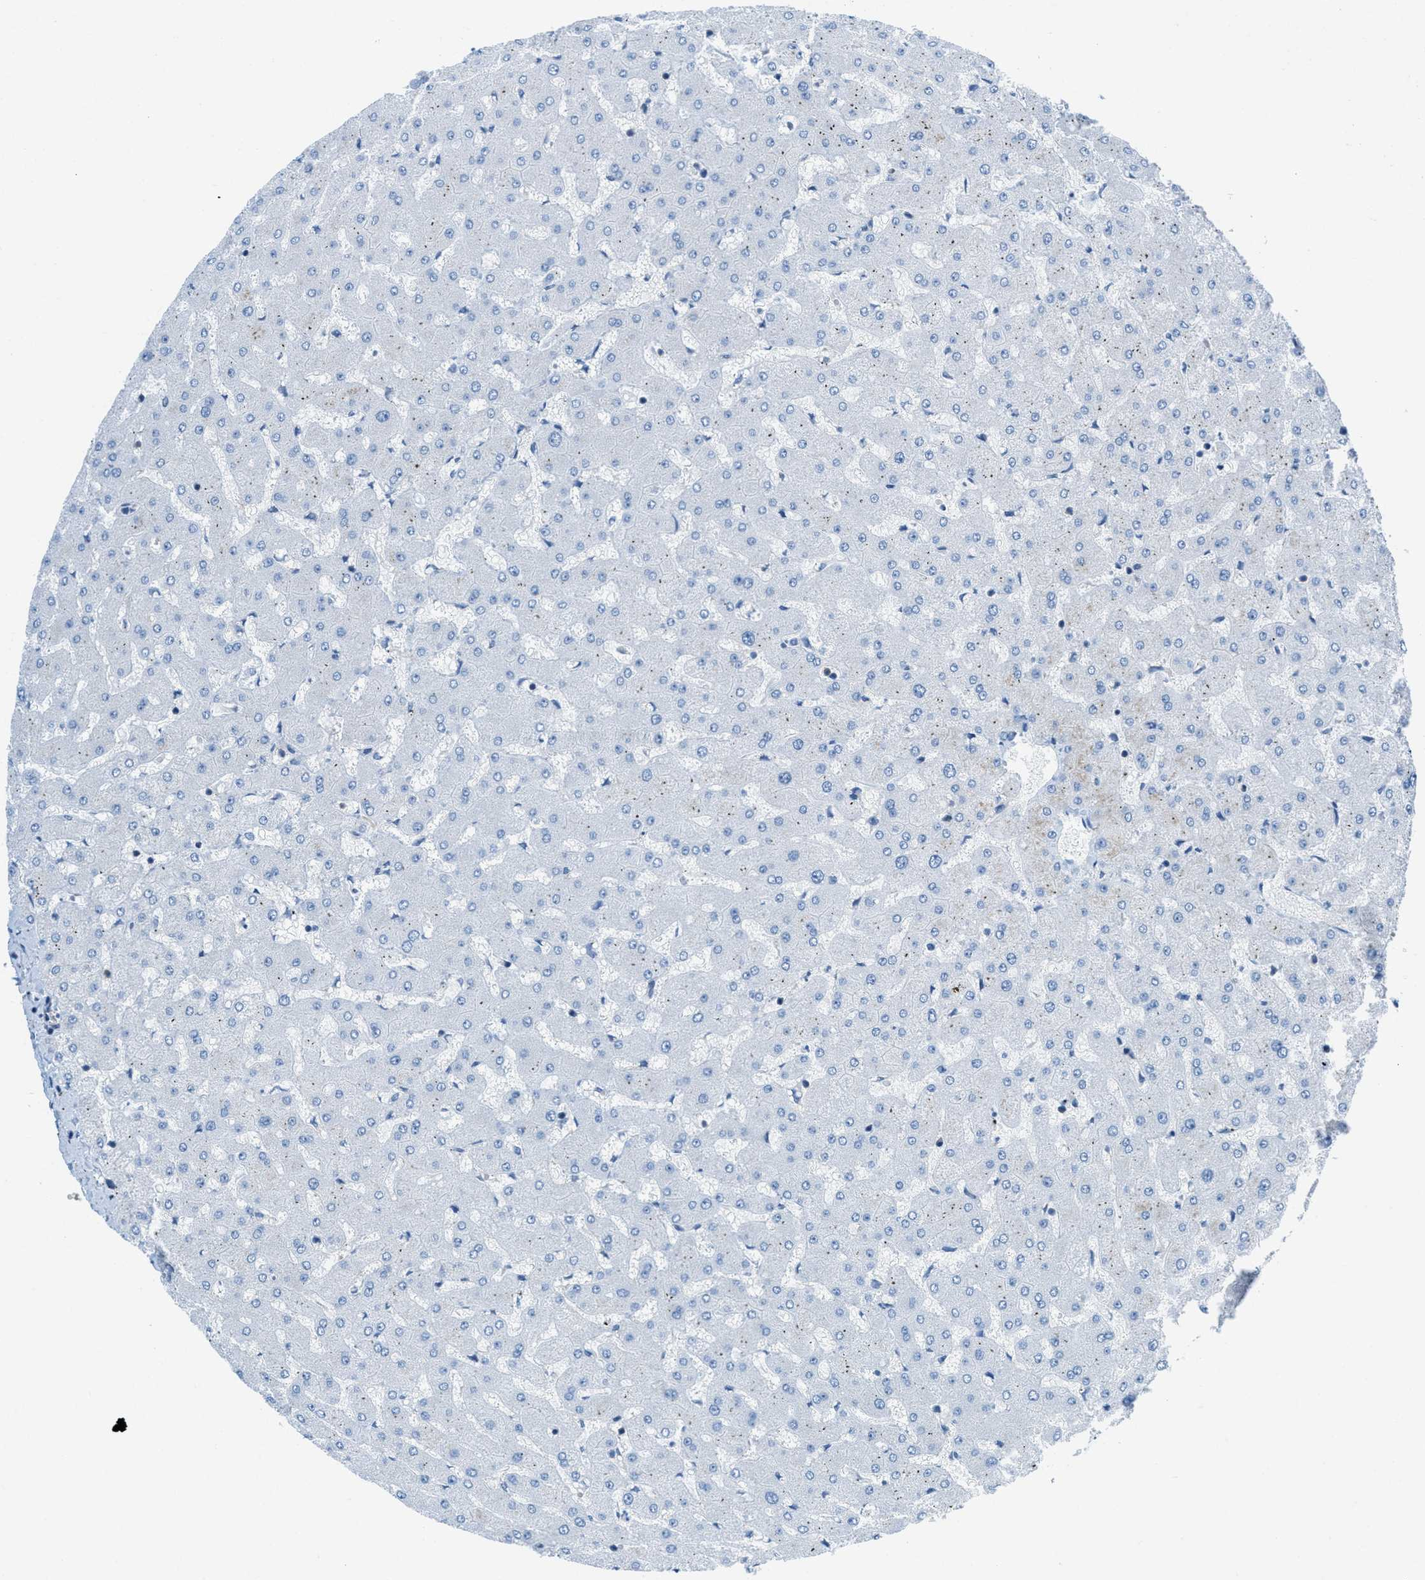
{"staining": {"intensity": "negative", "quantity": "none", "location": "none"}, "tissue": "liver", "cell_type": "Cholangiocytes", "image_type": "normal", "snomed": [{"axis": "morphology", "description": "Normal tissue, NOS"}, {"axis": "topography", "description": "Liver"}], "caption": "This is a photomicrograph of immunohistochemistry (IHC) staining of unremarkable liver, which shows no staining in cholangiocytes. Brightfield microscopy of IHC stained with DAB (brown) and hematoxylin (blue), captured at high magnification.", "gene": "MAPRE2", "patient": {"sex": "female", "age": 63}}